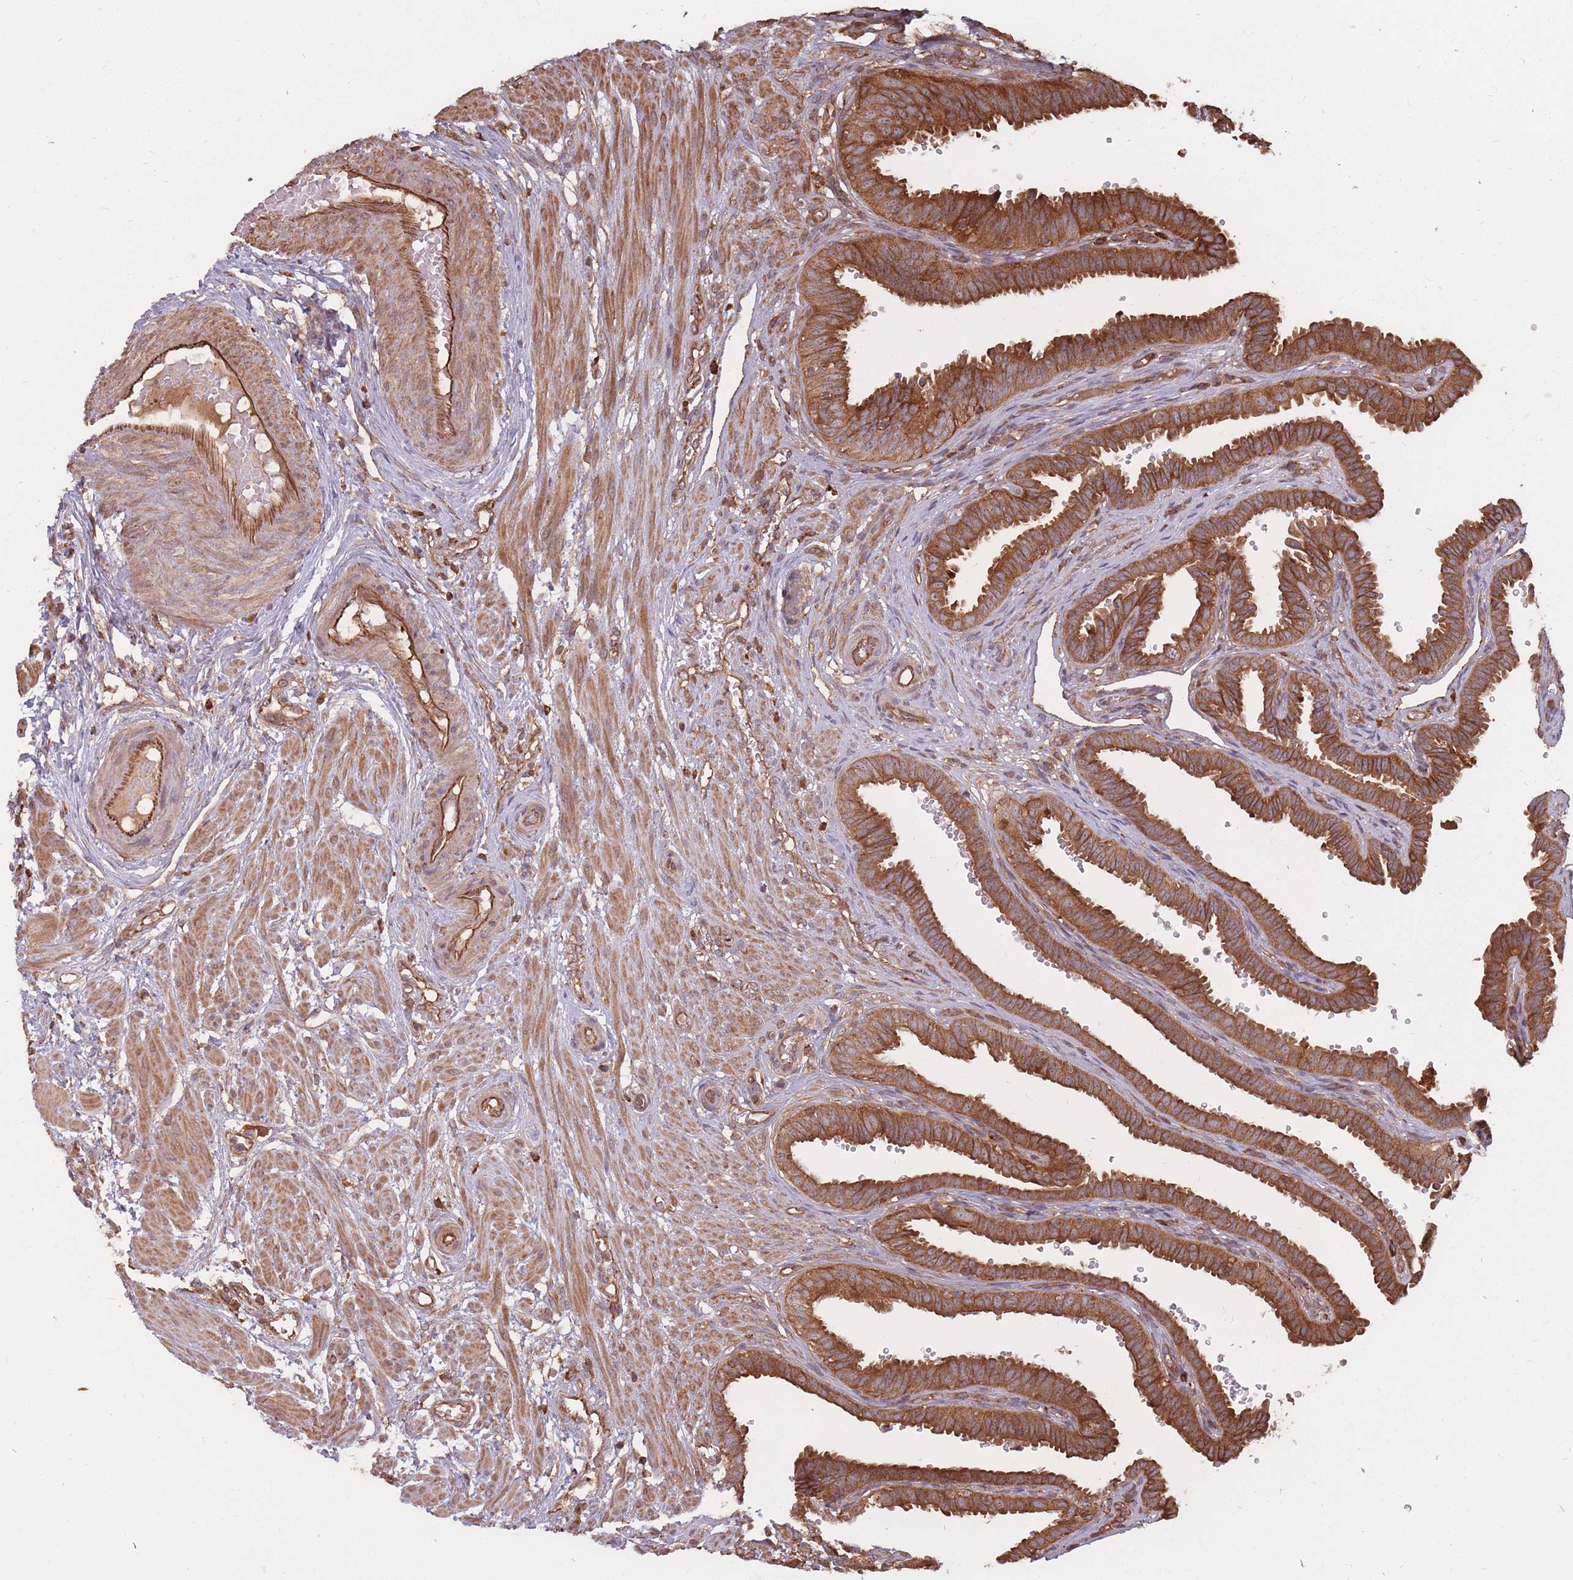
{"staining": {"intensity": "strong", "quantity": ">75%", "location": "cytoplasmic/membranous"}, "tissue": "fallopian tube", "cell_type": "Glandular cells", "image_type": "normal", "snomed": [{"axis": "morphology", "description": "Normal tissue, NOS"}, {"axis": "topography", "description": "Fallopian tube"}], "caption": "Immunohistochemistry (IHC) (DAB) staining of benign human fallopian tube demonstrates strong cytoplasmic/membranous protein positivity in approximately >75% of glandular cells. Using DAB (brown) and hematoxylin (blue) stains, captured at high magnification using brightfield microscopy.", "gene": "RASSF2", "patient": {"sex": "female", "age": 37}}